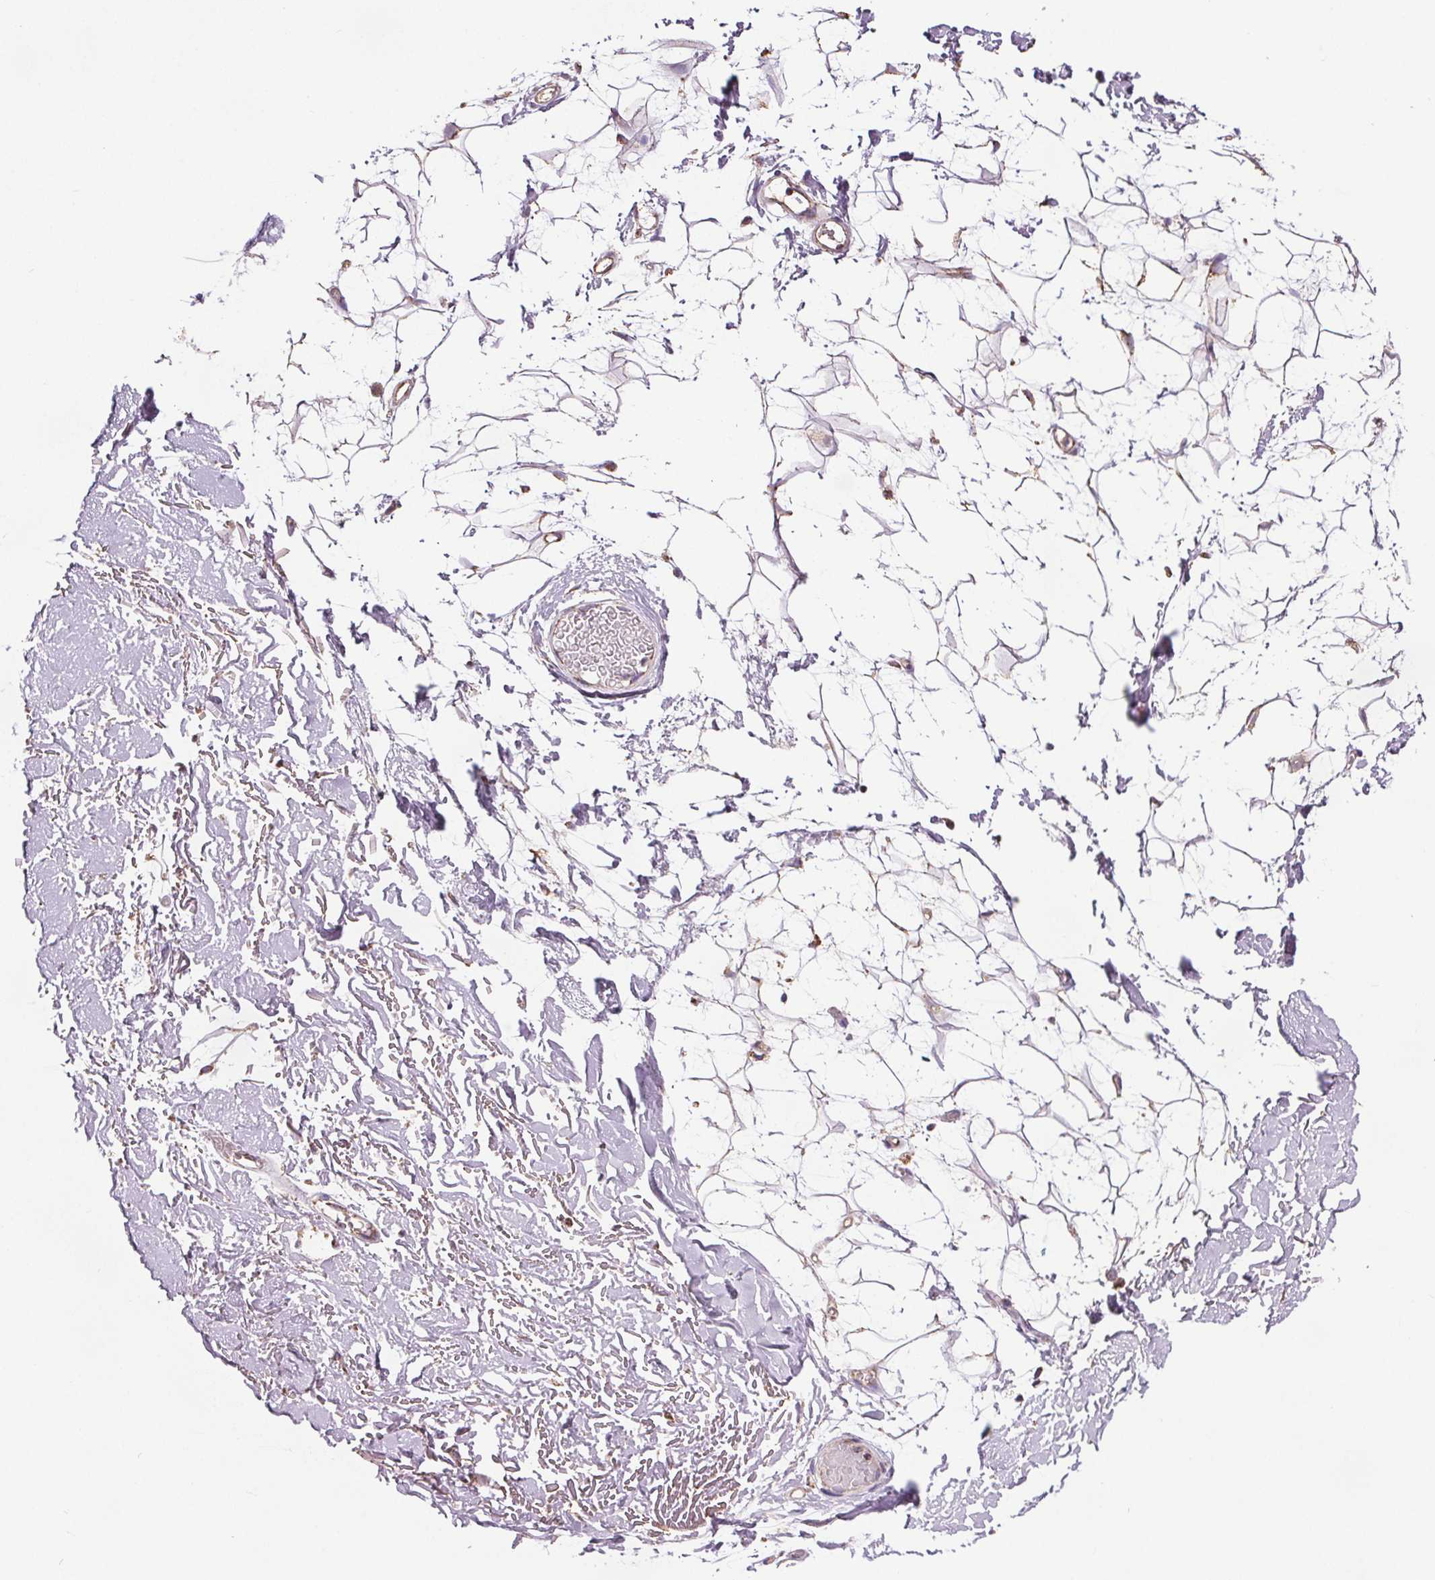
{"staining": {"intensity": "weak", "quantity": ">75%", "location": "cytoplasmic/membranous"}, "tissue": "adipose tissue", "cell_type": "Adipocytes", "image_type": "normal", "snomed": [{"axis": "morphology", "description": "Normal tissue, NOS"}, {"axis": "topography", "description": "Anal"}, {"axis": "topography", "description": "Peripheral nerve tissue"}], "caption": "A brown stain labels weak cytoplasmic/membranous staining of a protein in adipocytes of normal adipose tissue. Using DAB (brown) and hematoxylin (blue) stains, captured at high magnification using brightfield microscopy.", "gene": "SUCLA2", "patient": {"sex": "male", "age": 78}}